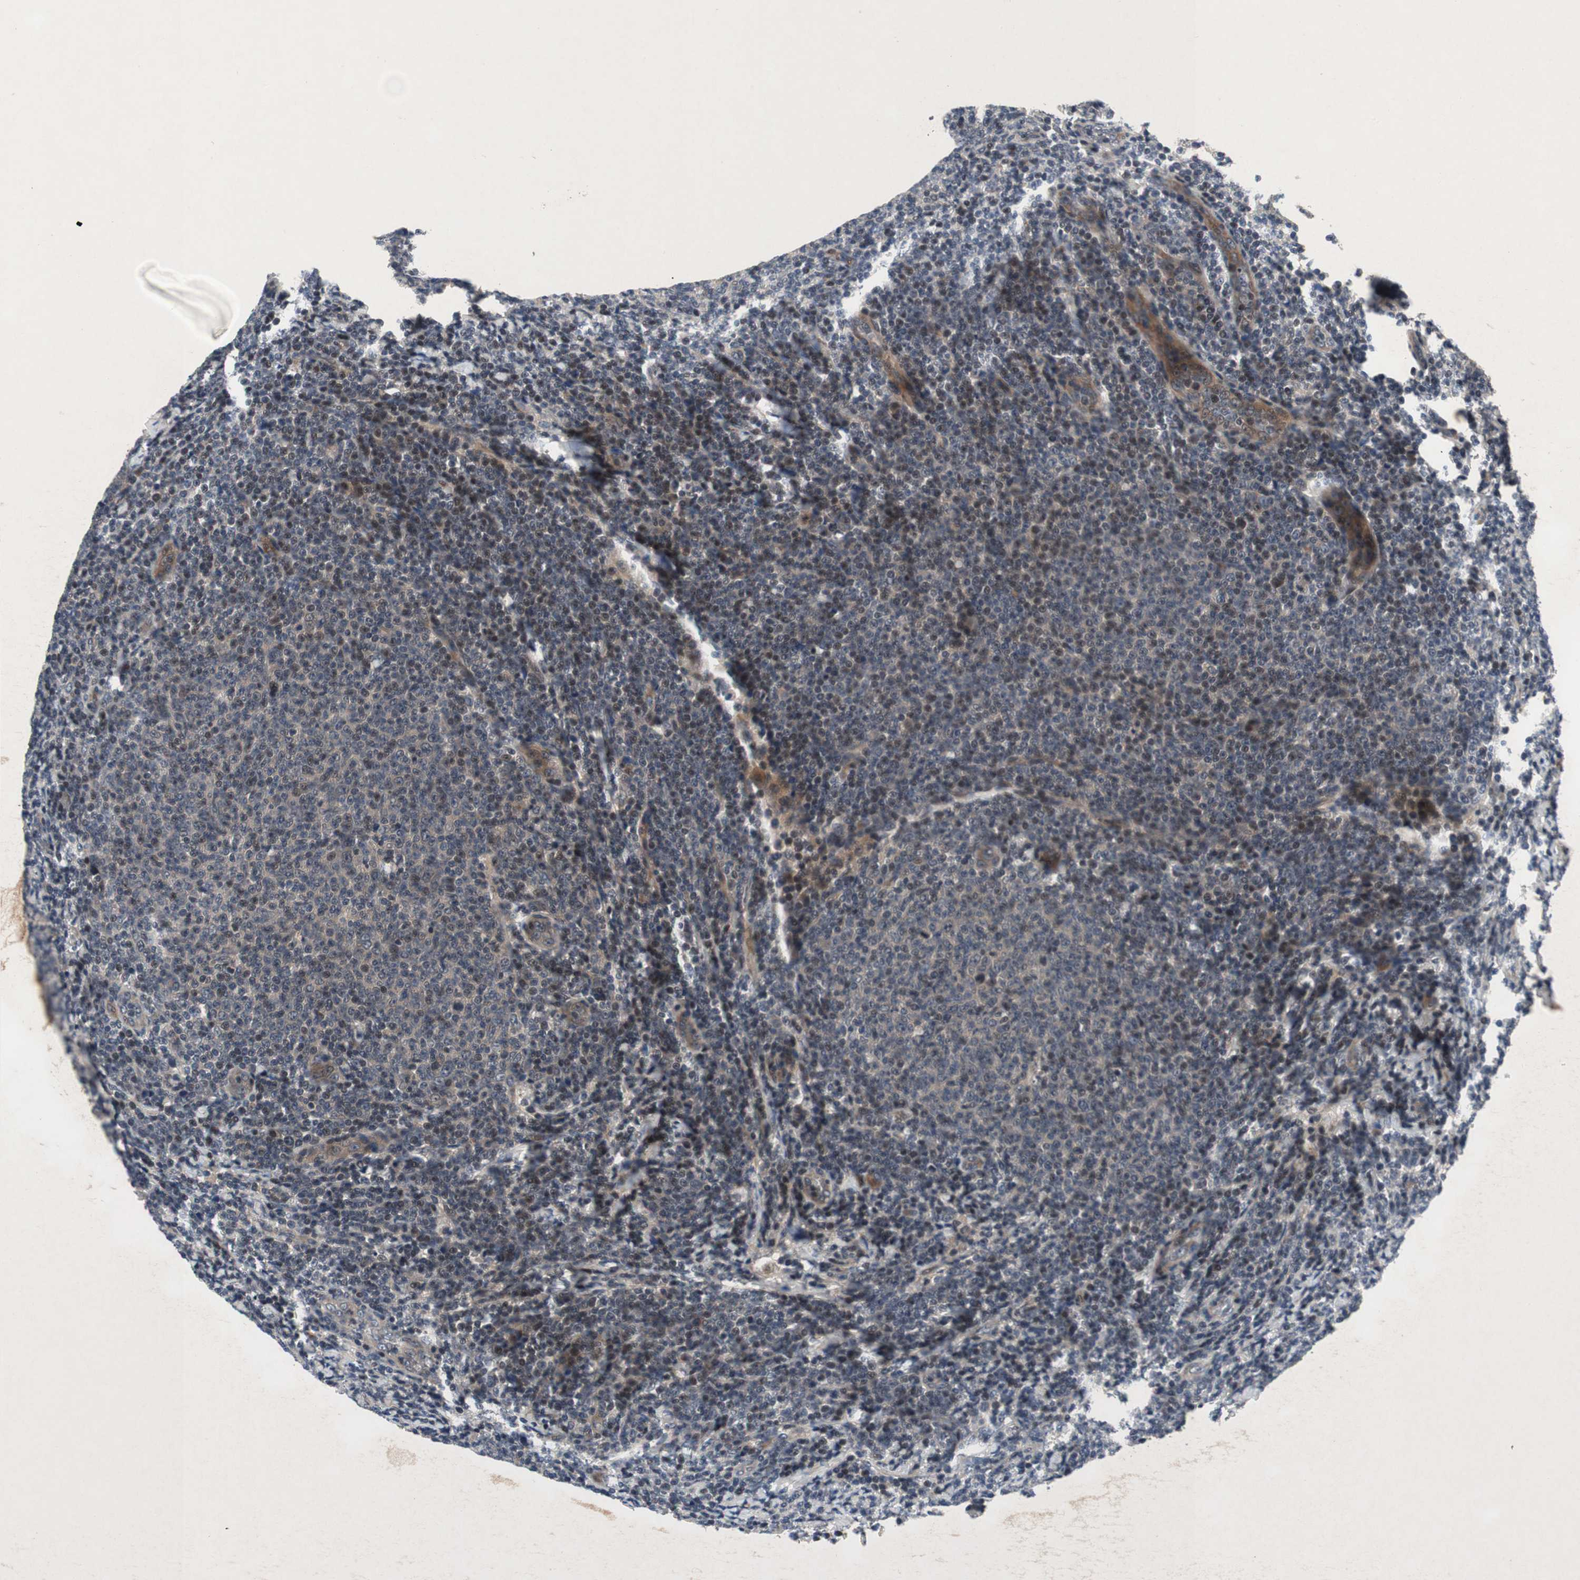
{"staining": {"intensity": "weak", "quantity": "<25%", "location": "cytoplasmic/membranous,nuclear"}, "tissue": "lymphoma", "cell_type": "Tumor cells", "image_type": "cancer", "snomed": [{"axis": "morphology", "description": "Malignant lymphoma, non-Hodgkin's type, Low grade"}, {"axis": "topography", "description": "Lymph node"}], "caption": "Malignant lymphoma, non-Hodgkin's type (low-grade) was stained to show a protein in brown. There is no significant positivity in tumor cells.", "gene": "AKAP1", "patient": {"sex": "male", "age": 66}}